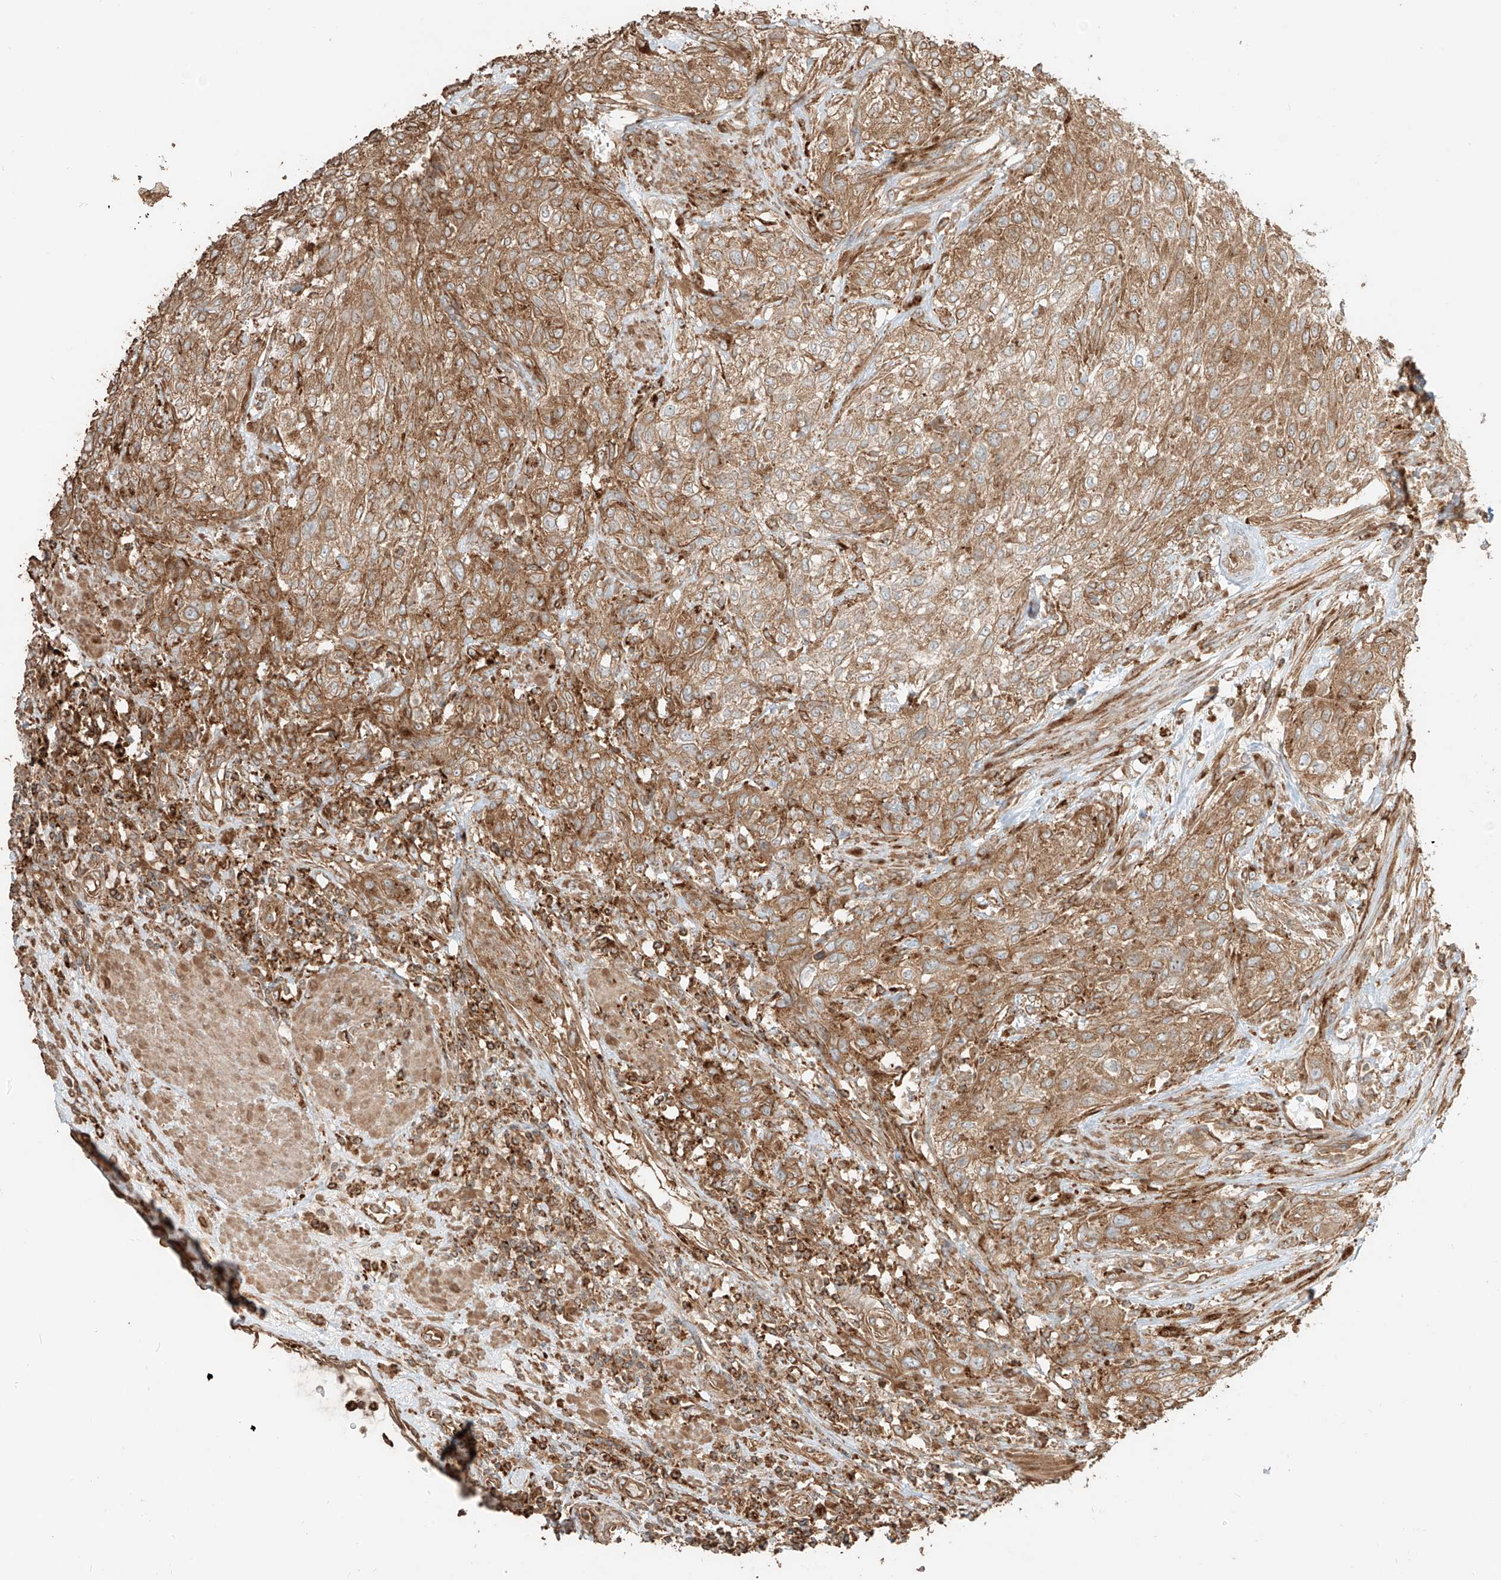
{"staining": {"intensity": "moderate", "quantity": ">75%", "location": "cytoplasmic/membranous"}, "tissue": "urothelial cancer", "cell_type": "Tumor cells", "image_type": "cancer", "snomed": [{"axis": "morphology", "description": "Urothelial carcinoma, High grade"}, {"axis": "topography", "description": "Urinary bladder"}], "caption": "Immunohistochemistry (IHC) of human urothelial cancer demonstrates medium levels of moderate cytoplasmic/membranous expression in approximately >75% of tumor cells. The protein is shown in brown color, while the nuclei are stained blue.", "gene": "CCDC115", "patient": {"sex": "male", "age": 35}}